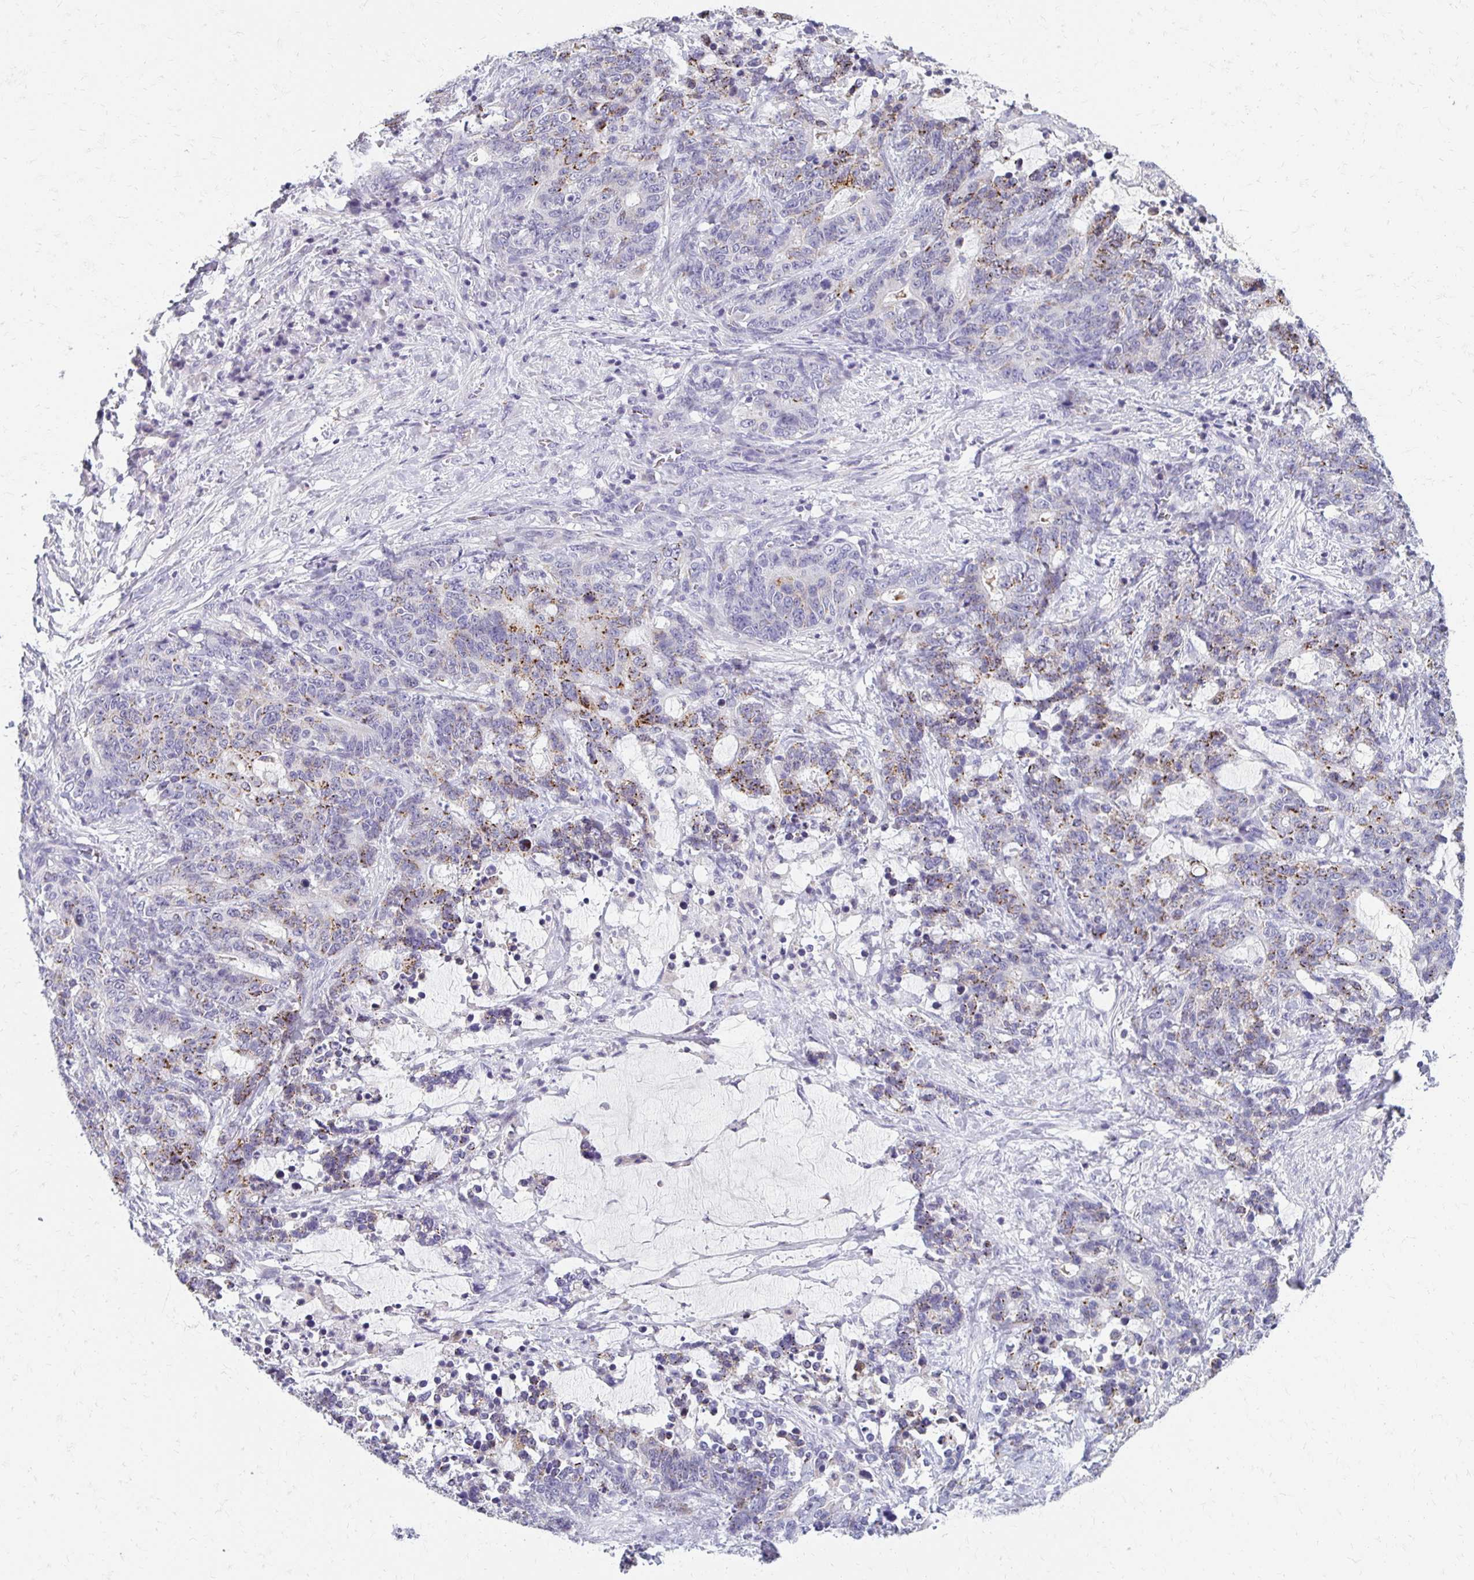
{"staining": {"intensity": "negative", "quantity": "none", "location": "none"}, "tissue": "stomach cancer", "cell_type": "Tumor cells", "image_type": "cancer", "snomed": [{"axis": "morphology", "description": "Normal tissue, NOS"}, {"axis": "morphology", "description": "Adenocarcinoma, NOS"}, {"axis": "topography", "description": "Stomach"}], "caption": "Adenocarcinoma (stomach) stained for a protein using immunohistochemistry (IHC) reveals no positivity tumor cells.", "gene": "BBS12", "patient": {"sex": "female", "age": 64}}